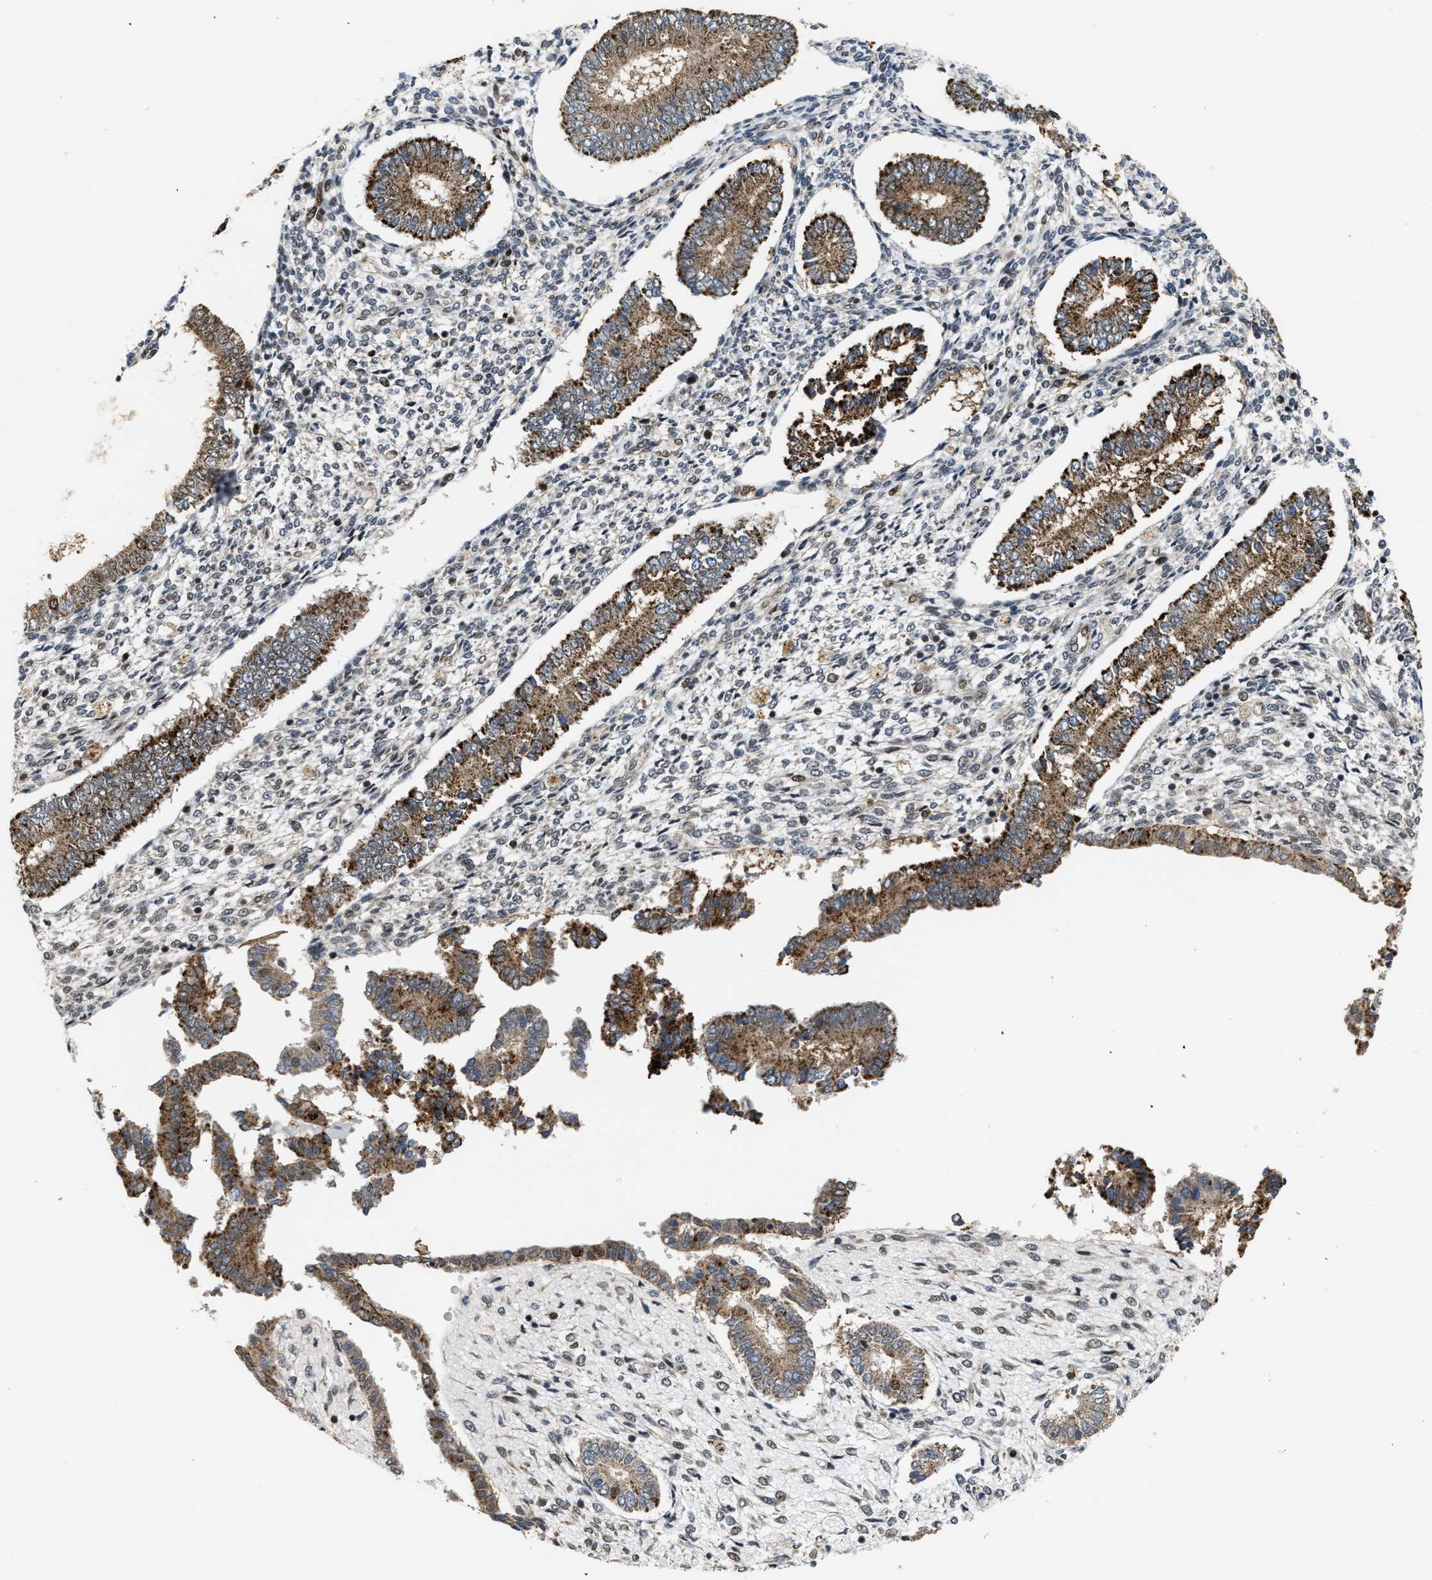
{"staining": {"intensity": "negative", "quantity": "none", "location": "none"}, "tissue": "endometrium", "cell_type": "Cells in endometrial stroma", "image_type": "normal", "snomed": [{"axis": "morphology", "description": "Normal tissue, NOS"}, {"axis": "topography", "description": "Endometrium"}], "caption": "Histopathology image shows no significant protein positivity in cells in endometrial stroma of normal endometrium.", "gene": "ZNF250", "patient": {"sex": "female", "age": 42}}